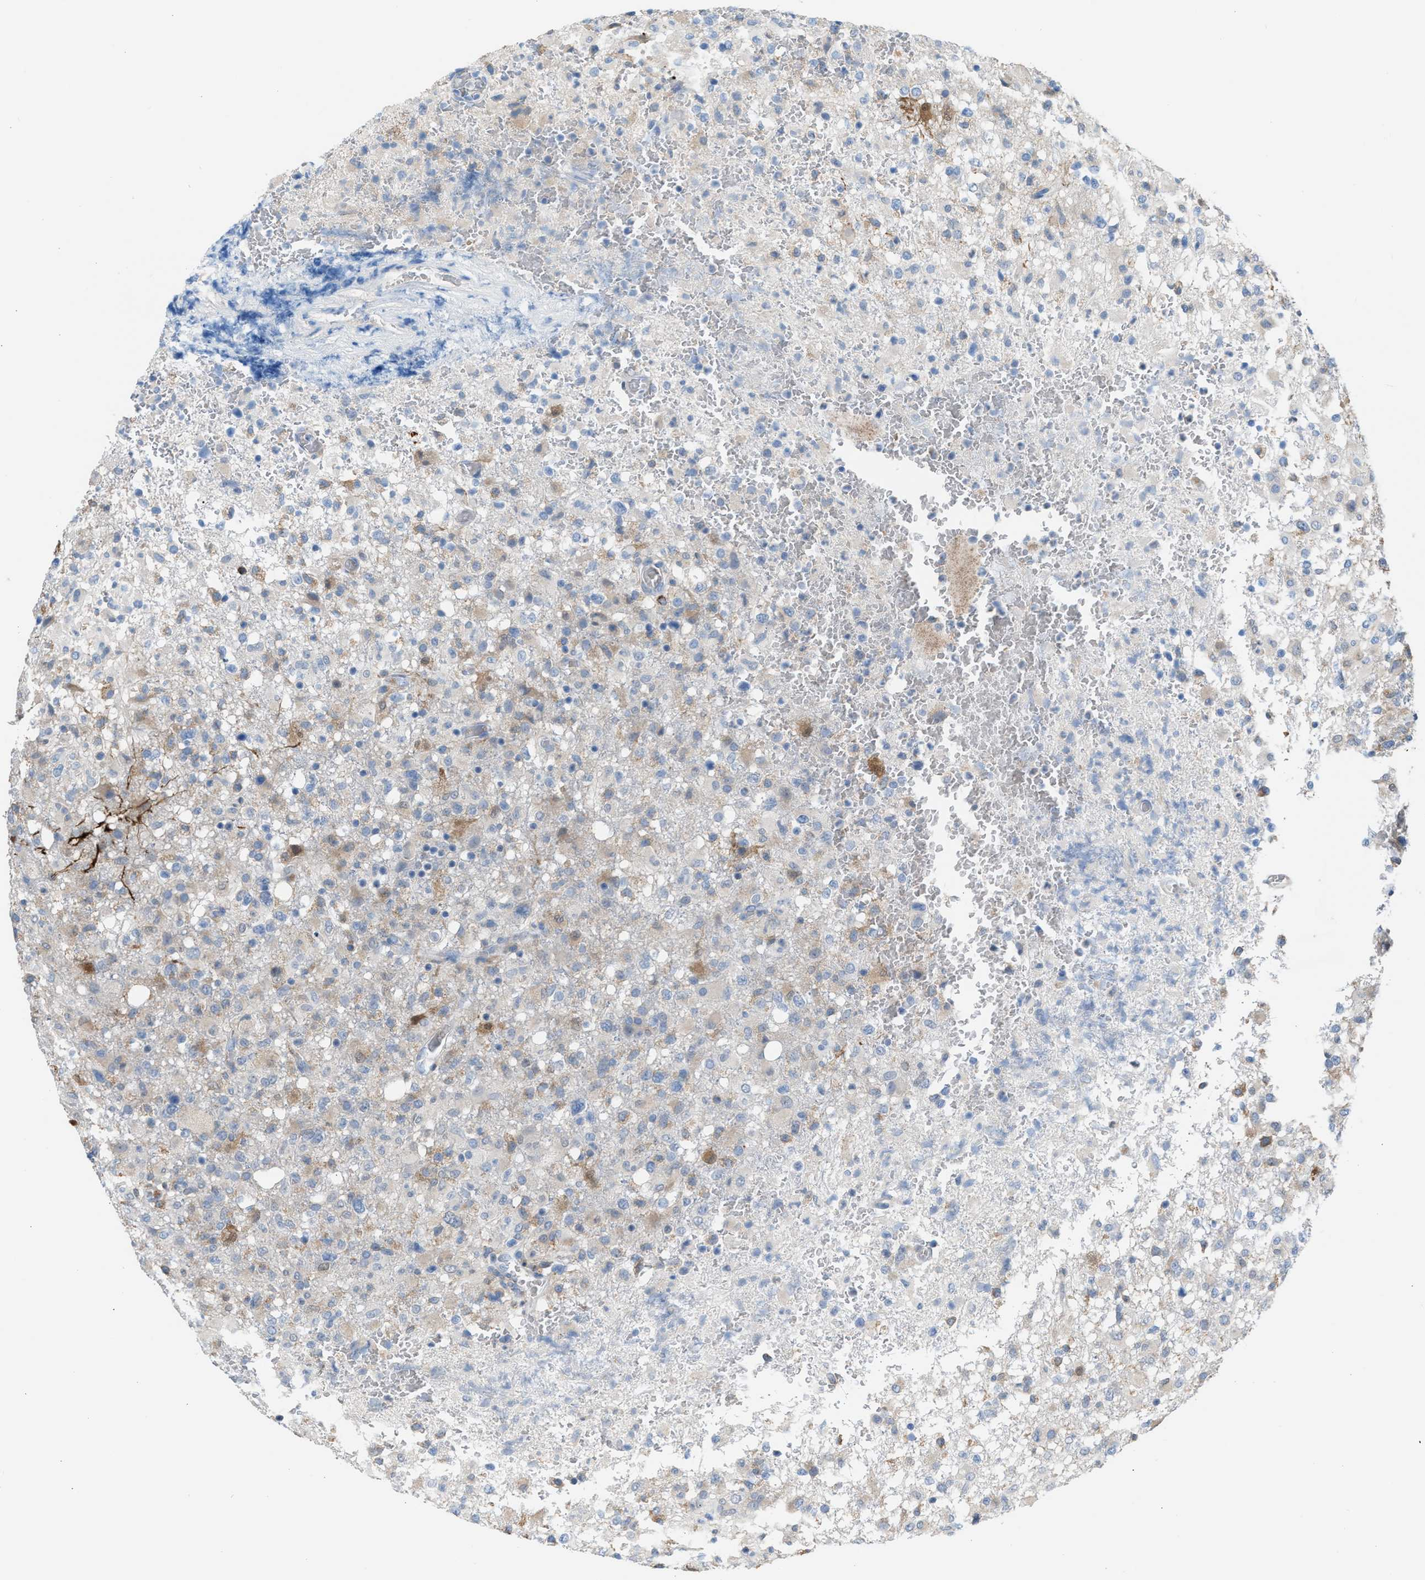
{"staining": {"intensity": "weak", "quantity": "<25%", "location": "cytoplasmic/membranous"}, "tissue": "glioma", "cell_type": "Tumor cells", "image_type": "cancer", "snomed": [{"axis": "morphology", "description": "Glioma, malignant, High grade"}, {"axis": "topography", "description": "Brain"}], "caption": "Immunohistochemical staining of human malignant glioma (high-grade) demonstrates no significant positivity in tumor cells.", "gene": "CA3", "patient": {"sex": "female", "age": 57}}